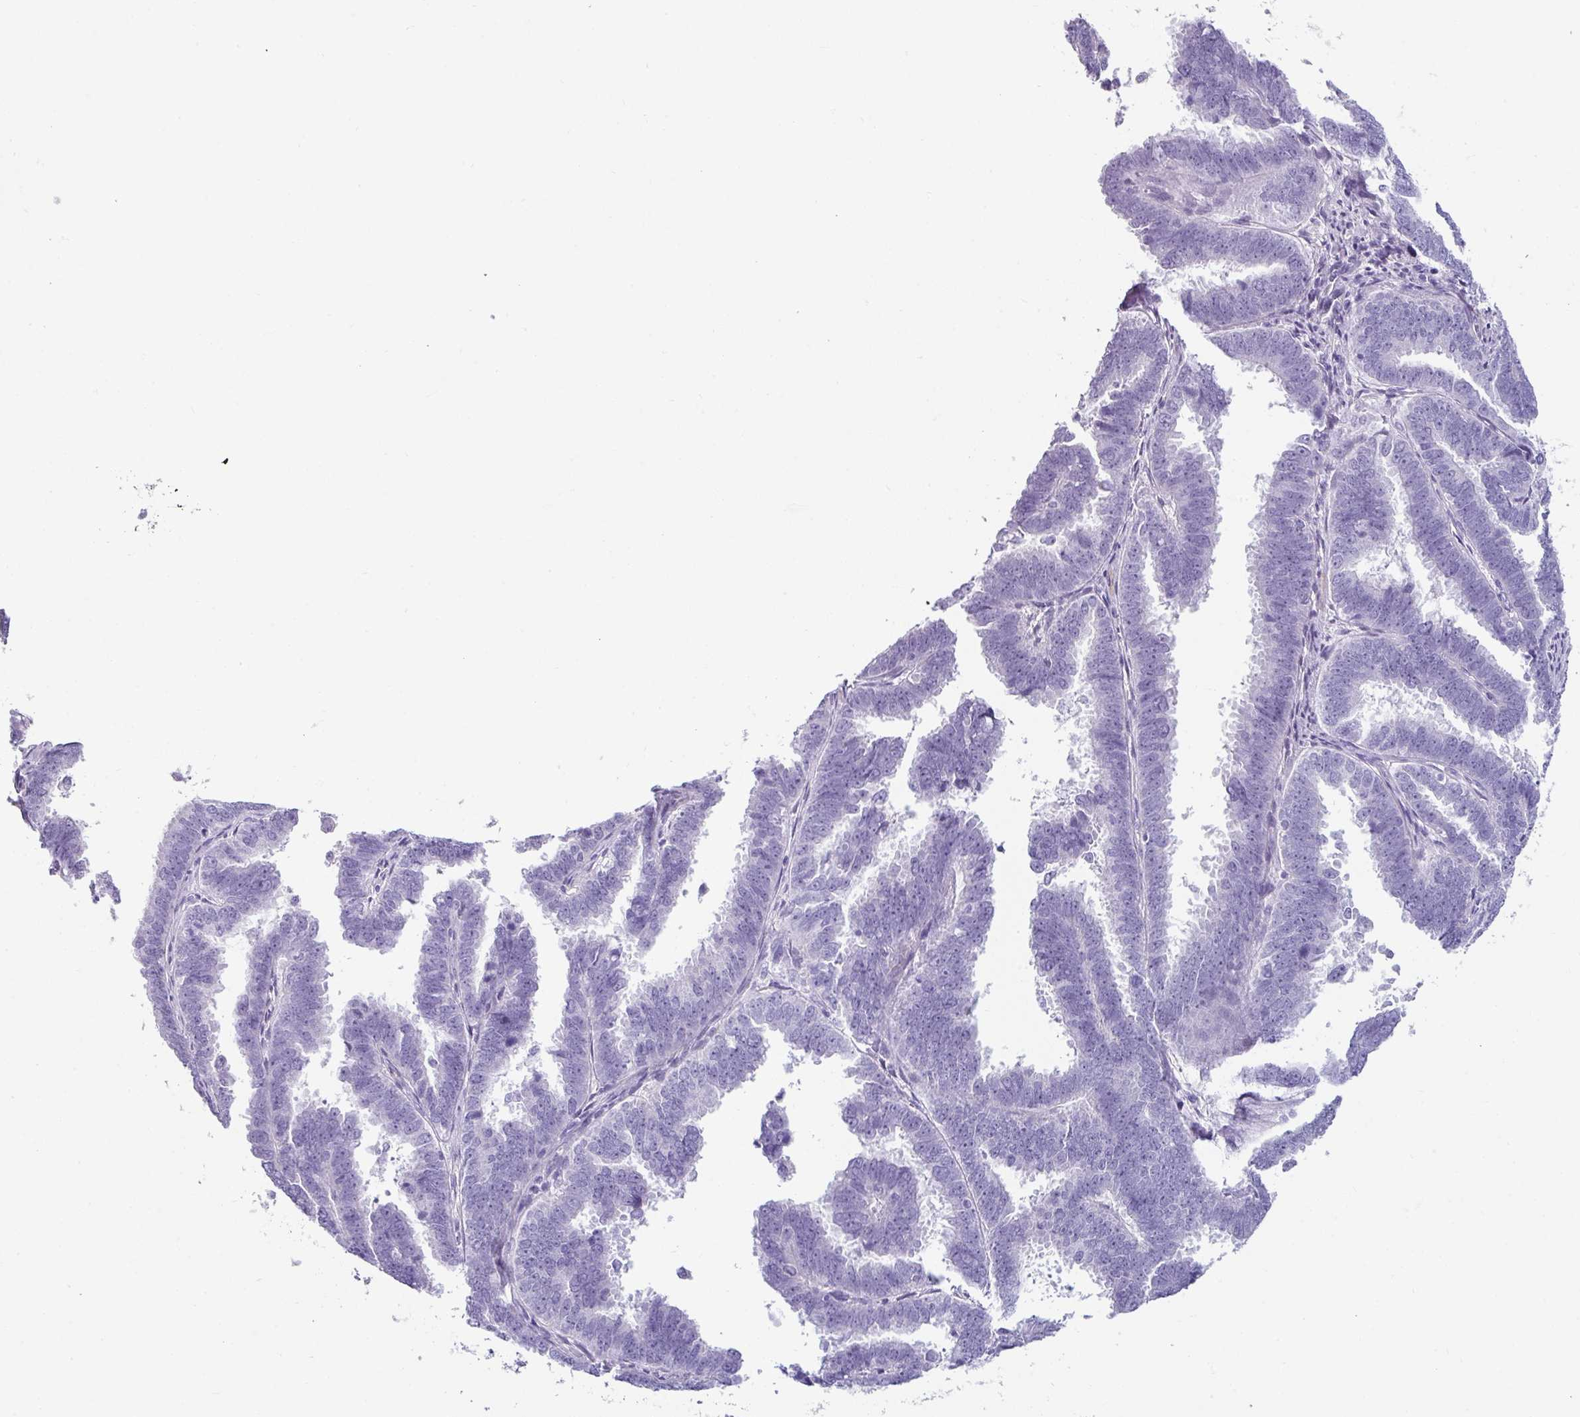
{"staining": {"intensity": "negative", "quantity": "none", "location": "none"}, "tissue": "endometrial cancer", "cell_type": "Tumor cells", "image_type": "cancer", "snomed": [{"axis": "morphology", "description": "Adenocarcinoma, NOS"}, {"axis": "topography", "description": "Endometrium"}], "caption": "This histopathology image is of endometrial cancer stained with immunohistochemistry to label a protein in brown with the nuclei are counter-stained blue. There is no expression in tumor cells.", "gene": "VCY1B", "patient": {"sex": "female", "age": 75}}